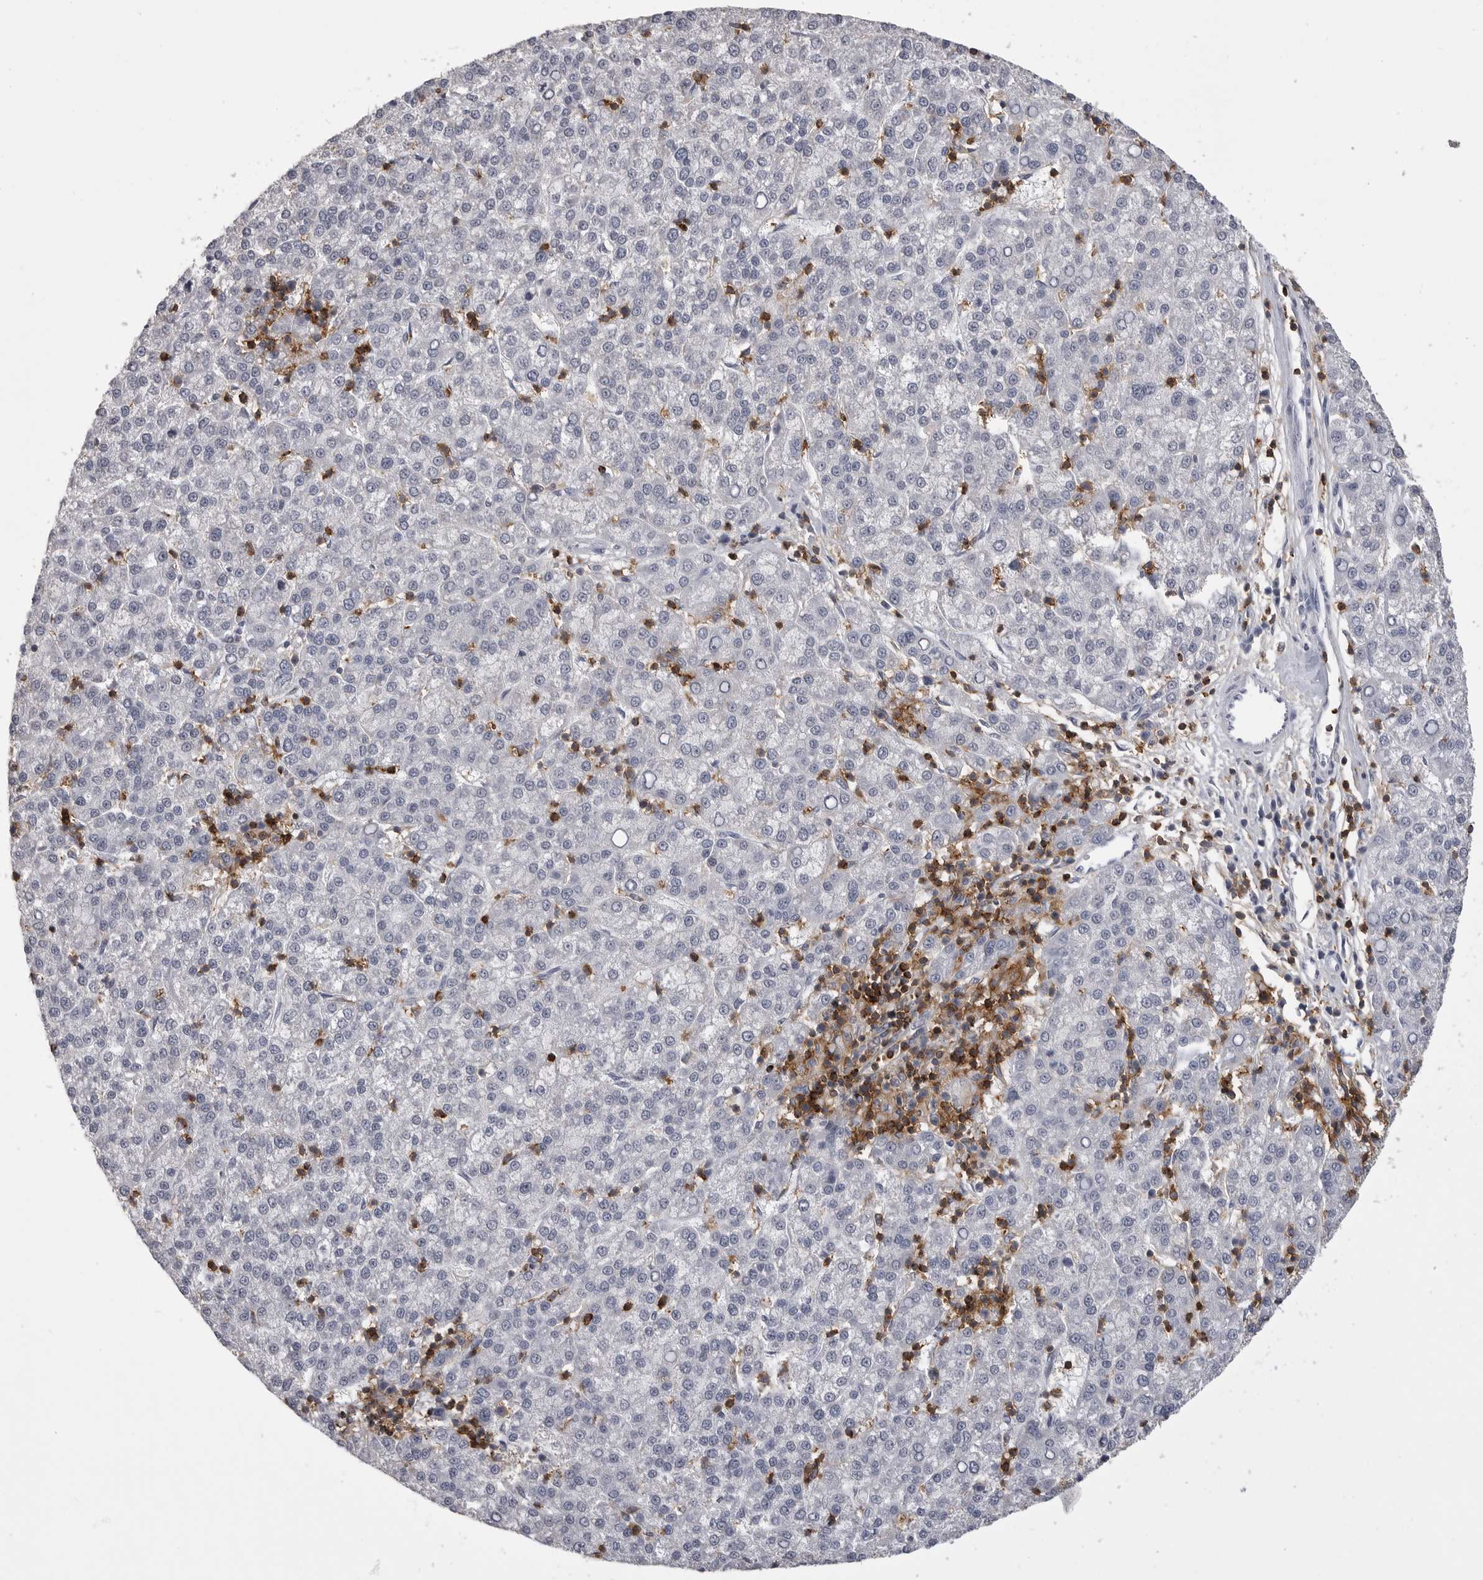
{"staining": {"intensity": "negative", "quantity": "none", "location": "none"}, "tissue": "liver cancer", "cell_type": "Tumor cells", "image_type": "cancer", "snomed": [{"axis": "morphology", "description": "Carcinoma, Hepatocellular, NOS"}, {"axis": "topography", "description": "Liver"}], "caption": "A micrograph of human liver hepatocellular carcinoma is negative for staining in tumor cells.", "gene": "ITGAL", "patient": {"sex": "female", "age": 58}}